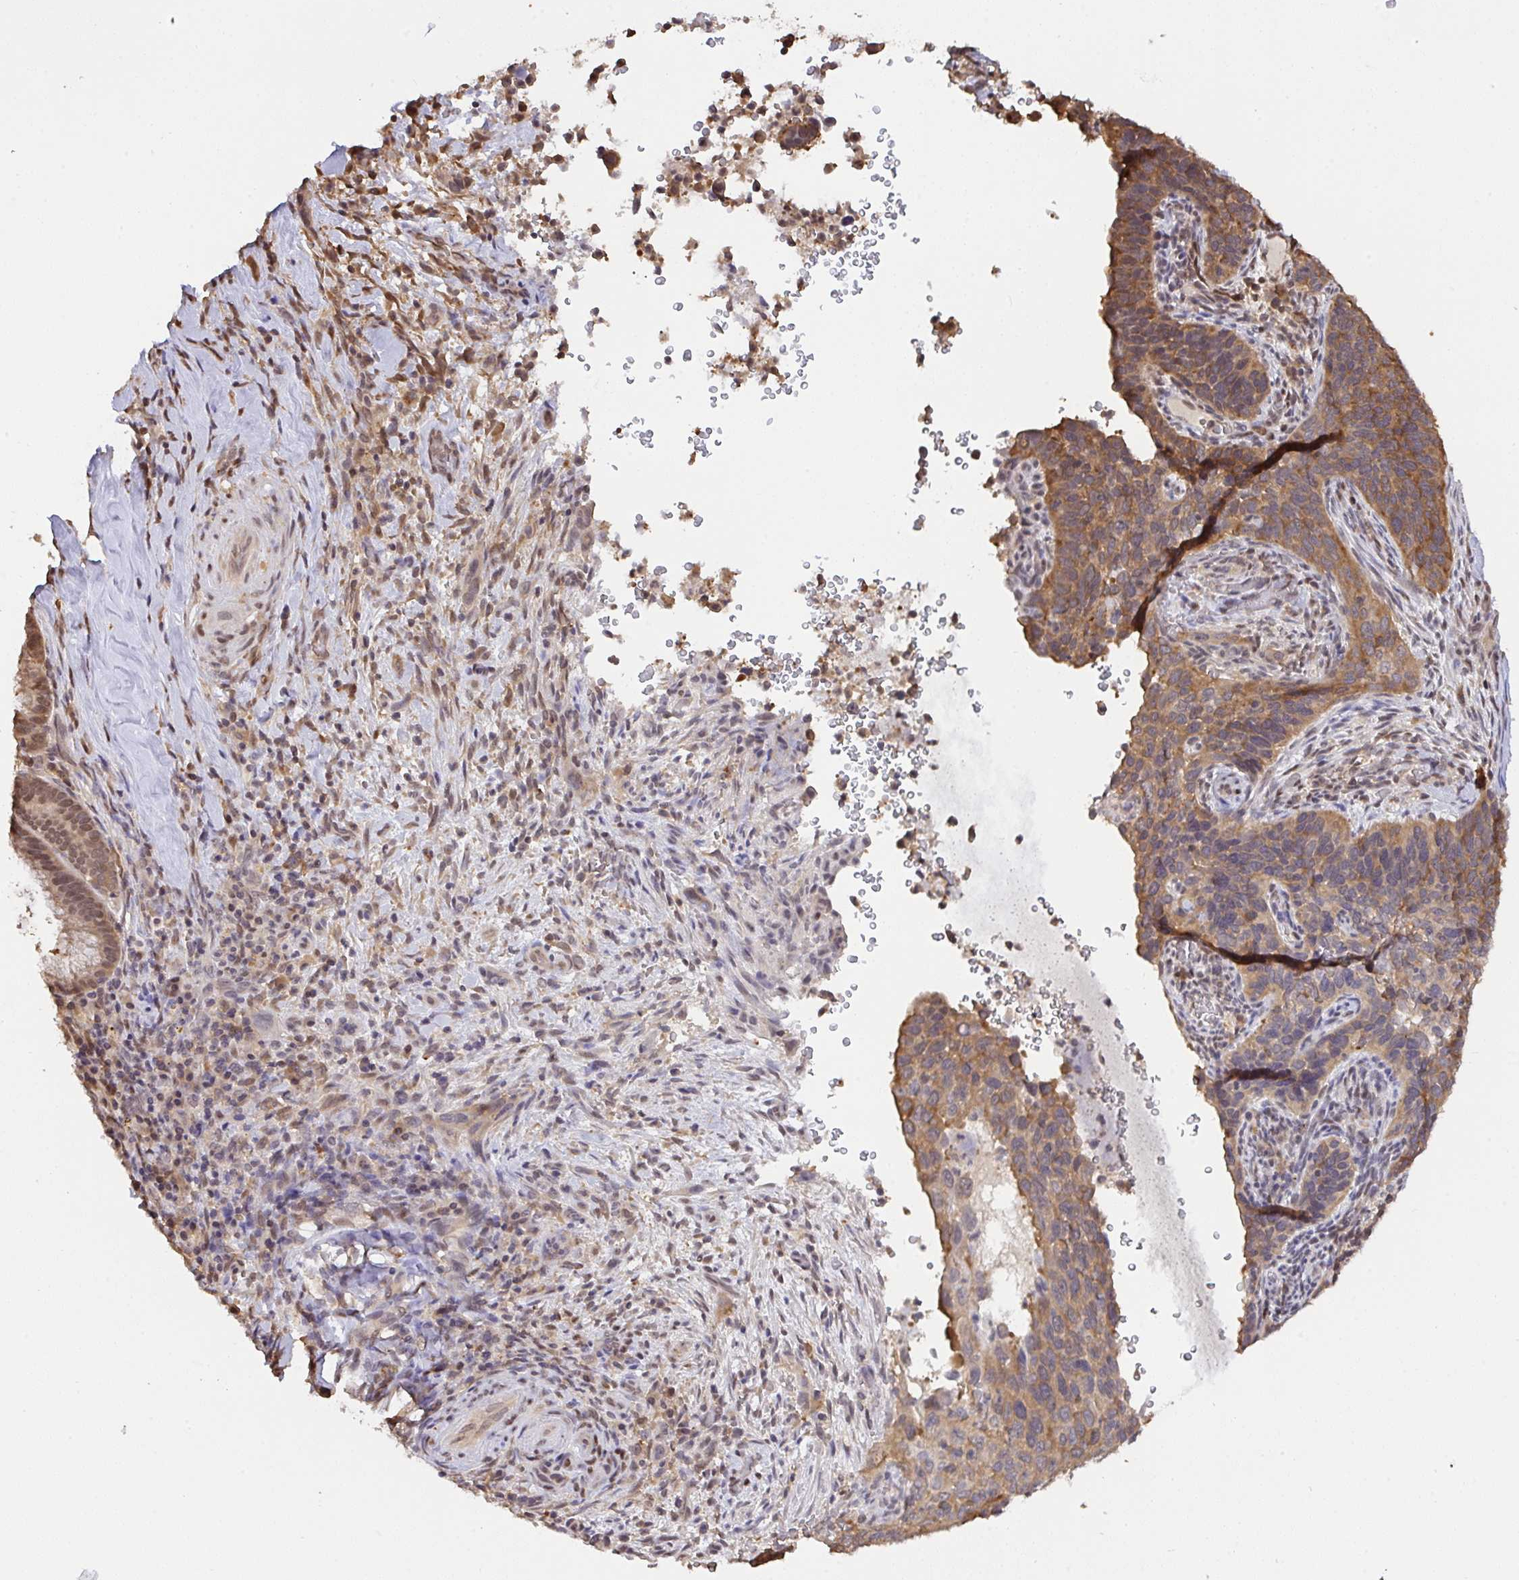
{"staining": {"intensity": "moderate", "quantity": ">75%", "location": "cytoplasmic/membranous"}, "tissue": "cervical cancer", "cell_type": "Tumor cells", "image_type": "cancer", "snomed": [{"axis": "morphology", "description": "Squamous cell carcinoma, NOS"}, {"axis": "topography", "description": "Cervix"}], "caption": "DAB (3,3'-diaminobenzidine) immunohistochemical staining of human cervical cancer (squamous cell carcinoma) demonstrates moderate cytoplasmic/membranous protein staining in about >75% of tumor cells.", "gene": "C12orf57", "patient": {"sex": "female", "age": 51}}